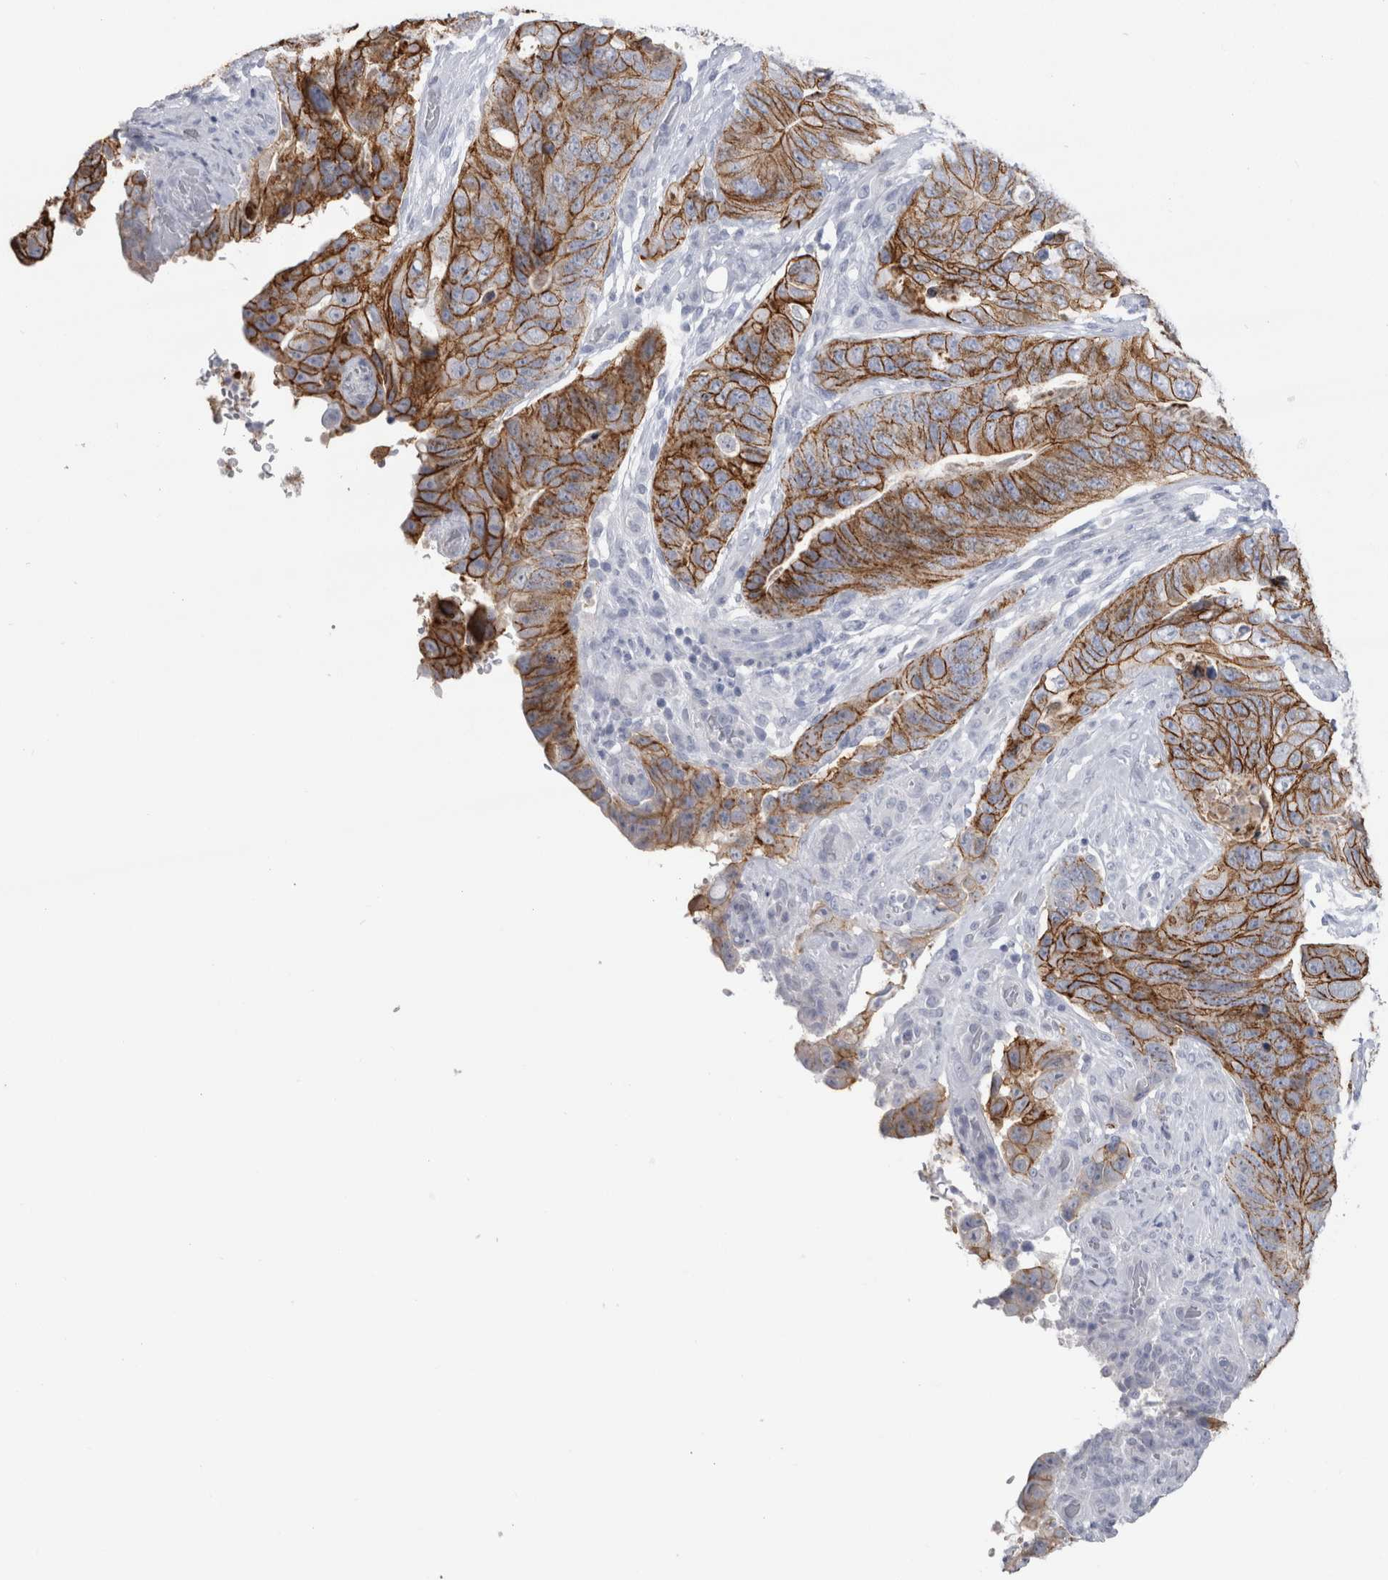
{"staining": {"intensity": "strong", "quantity": ">75%", "location": "cytoplasmic/membranous"}, "tissue": "stomach cancer", "cell_type": "Tumor cells", "image_type": "cancer", "snomed": [{"axis": "morphology", "description": "Adenocarcinoma, NOS"}, {"axis": "topography", "description": "Stomach"}], "caption": "Human stomach cancer (adenocarcinoma) stained for a protein (brown) shows strong cytoplasmic/membranous positive expression in approximately >75% of tumor cells.", "gene": "CDH17", "patient": {"sex": "female", "age": 89}}